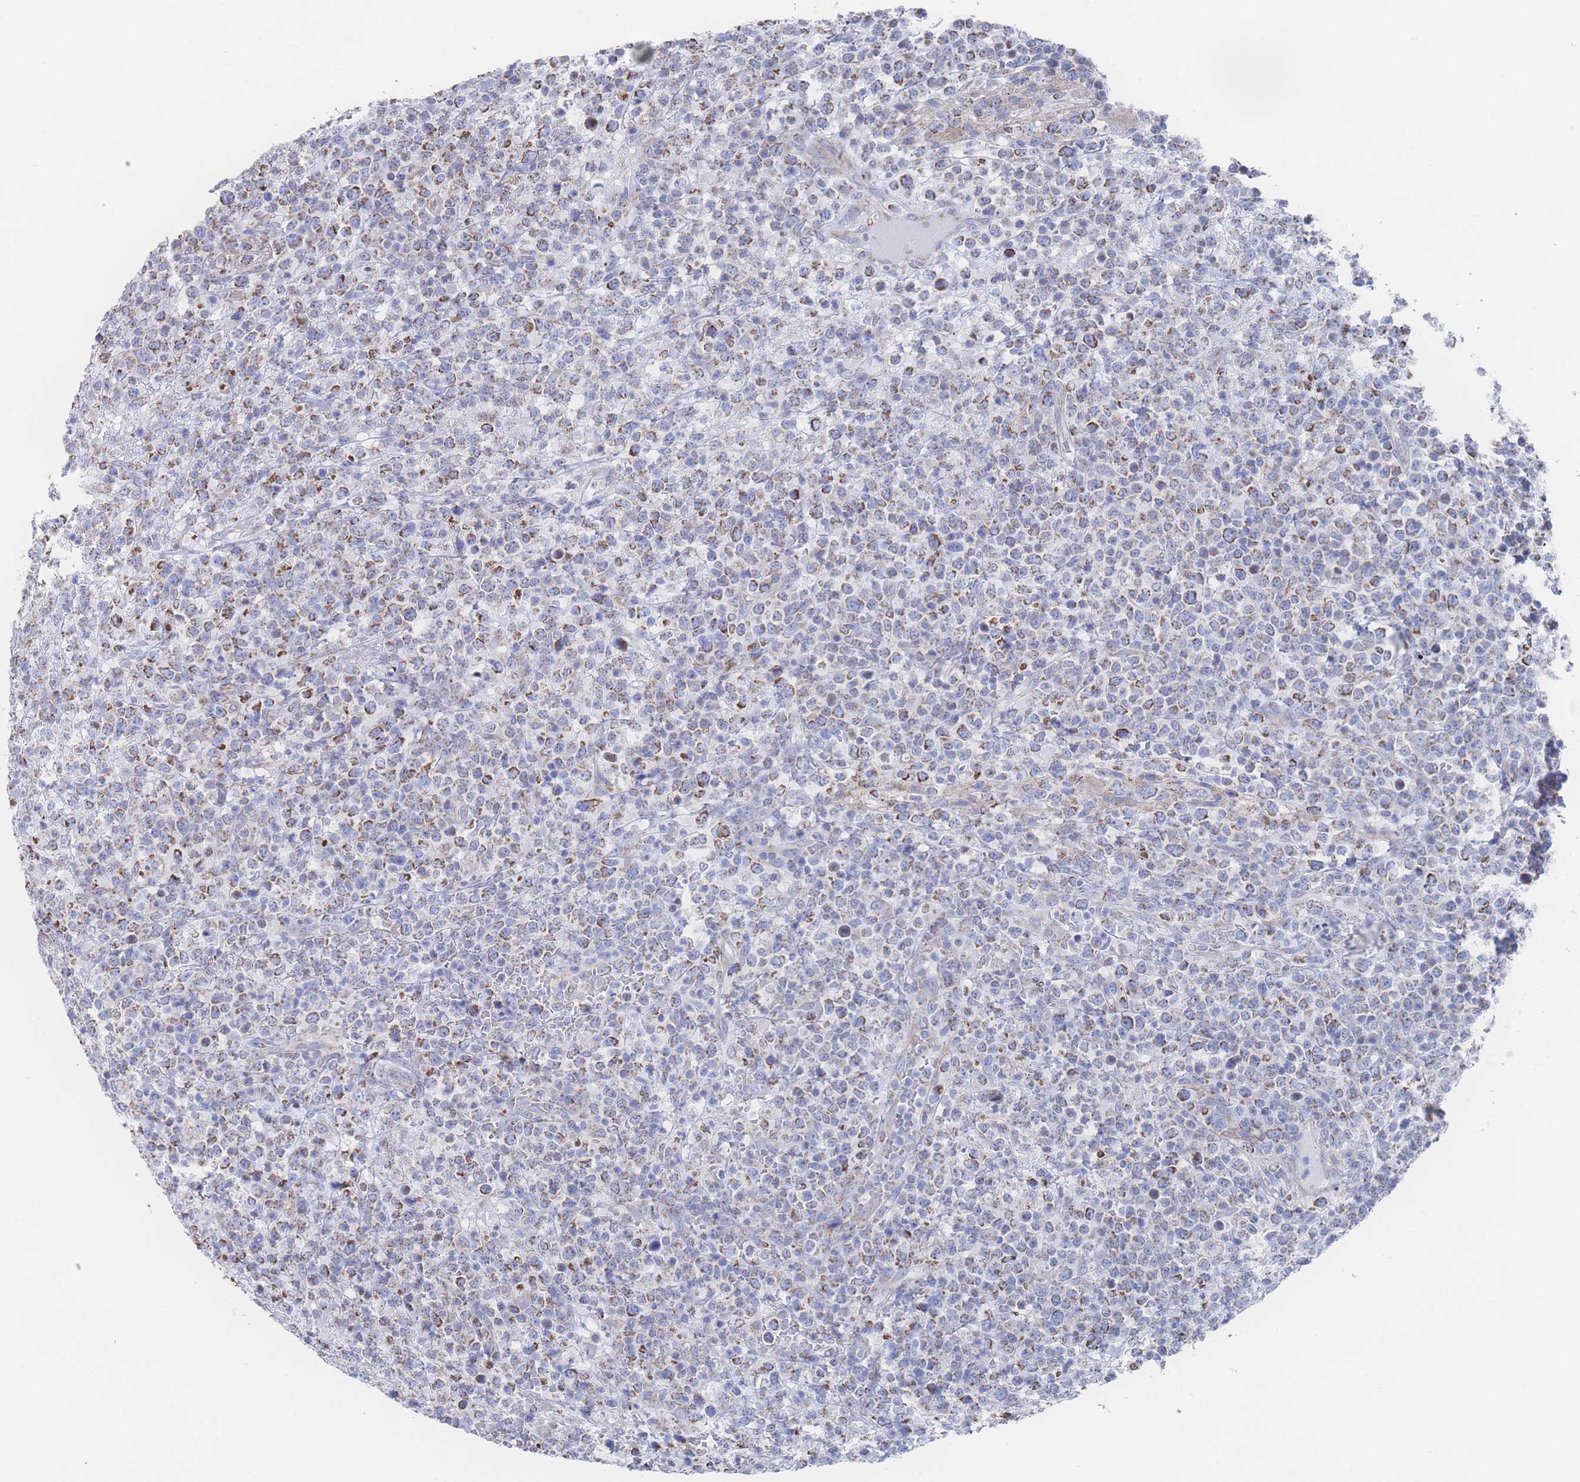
{"staining": {"intensity": "strong", "quantity": "<25%", "location": "cytoplasmic/membranous"}, "tissue": "lymphoma", "cell_type": "Tumor cells", "image_type": "cancer", "snomed": [{"axis": "morphology", "description": "Malignant lymphoma, non-Hodgkin's type, High grade"}, {"axis": "topography", "description": "Colon"}], "caption": "Immunohistochemistry micrograph of neoplastic tissue: human lymphoma stained using immunohistochemistry (IHC) exhibits medium levels of strong protein expression localized specifically in the cytoplasmic/membranous of tumor cells, appearing as a cytoplasmic/membranous brown color.", "gene": "SNPH", "patient": {"sex": "female", "age": 53}}